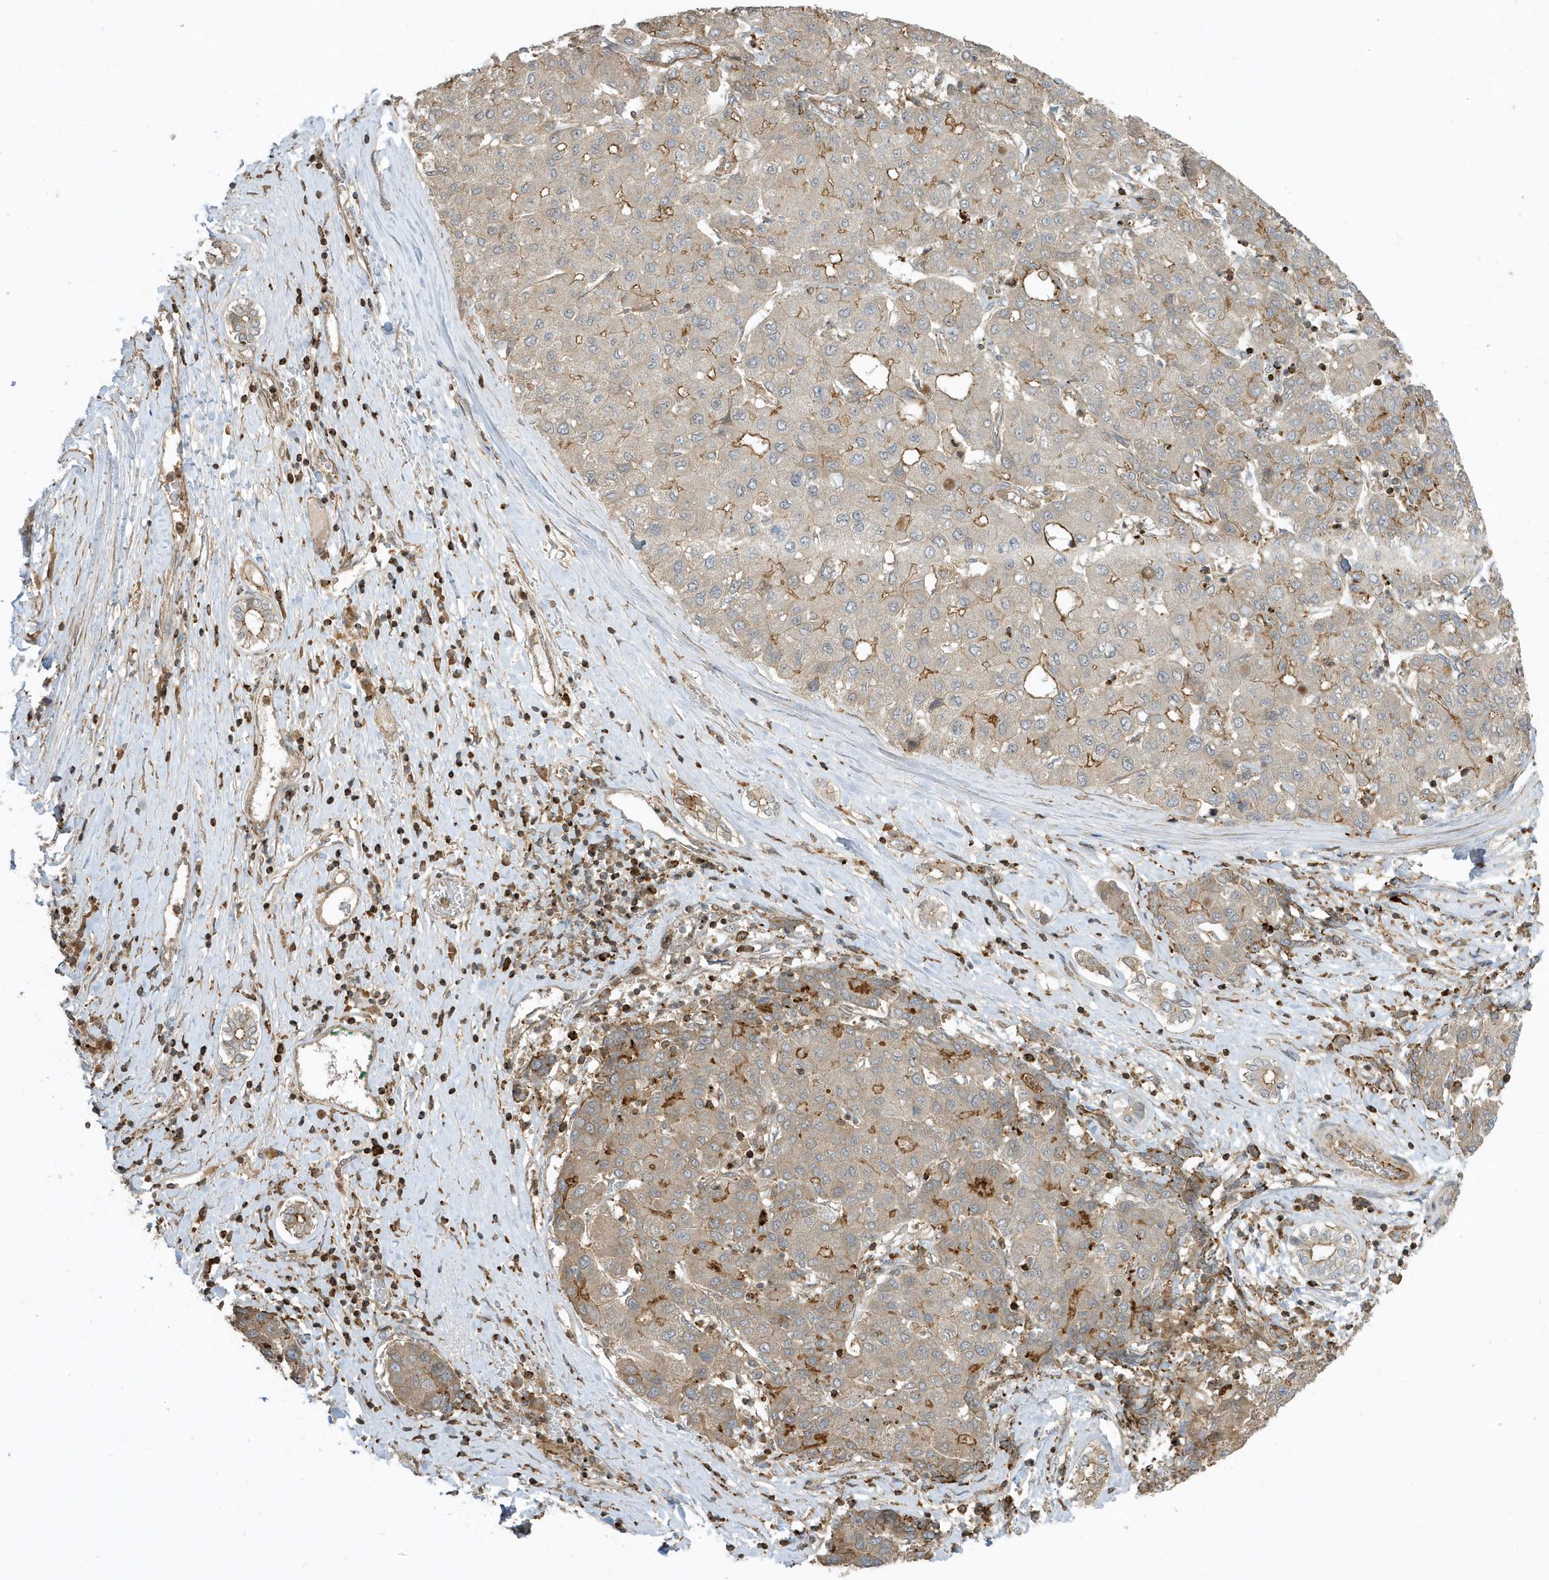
{"staining": {"intensity": "moderate", "quantity": "25%-75%", "location": "cytoplasmic/membranous"}, "tissue": "liver cancer", "cell_type": "Tumor cells", "image_type": "cancer", "snomed": [{"axis": "morphology", "description": "Carcinoma, Hepatocellular, NOS"}, {"axis": "topography", "description": "Liver"}], "caption": "An image of human liver cancer (hepatocellular carcinoma) stained for a protein reveals moderate cytoplasmic/membranous brown staining in tumor cells.", "gene": "ZBTB8A", "patient": {"sex": "male", "age": 65}}